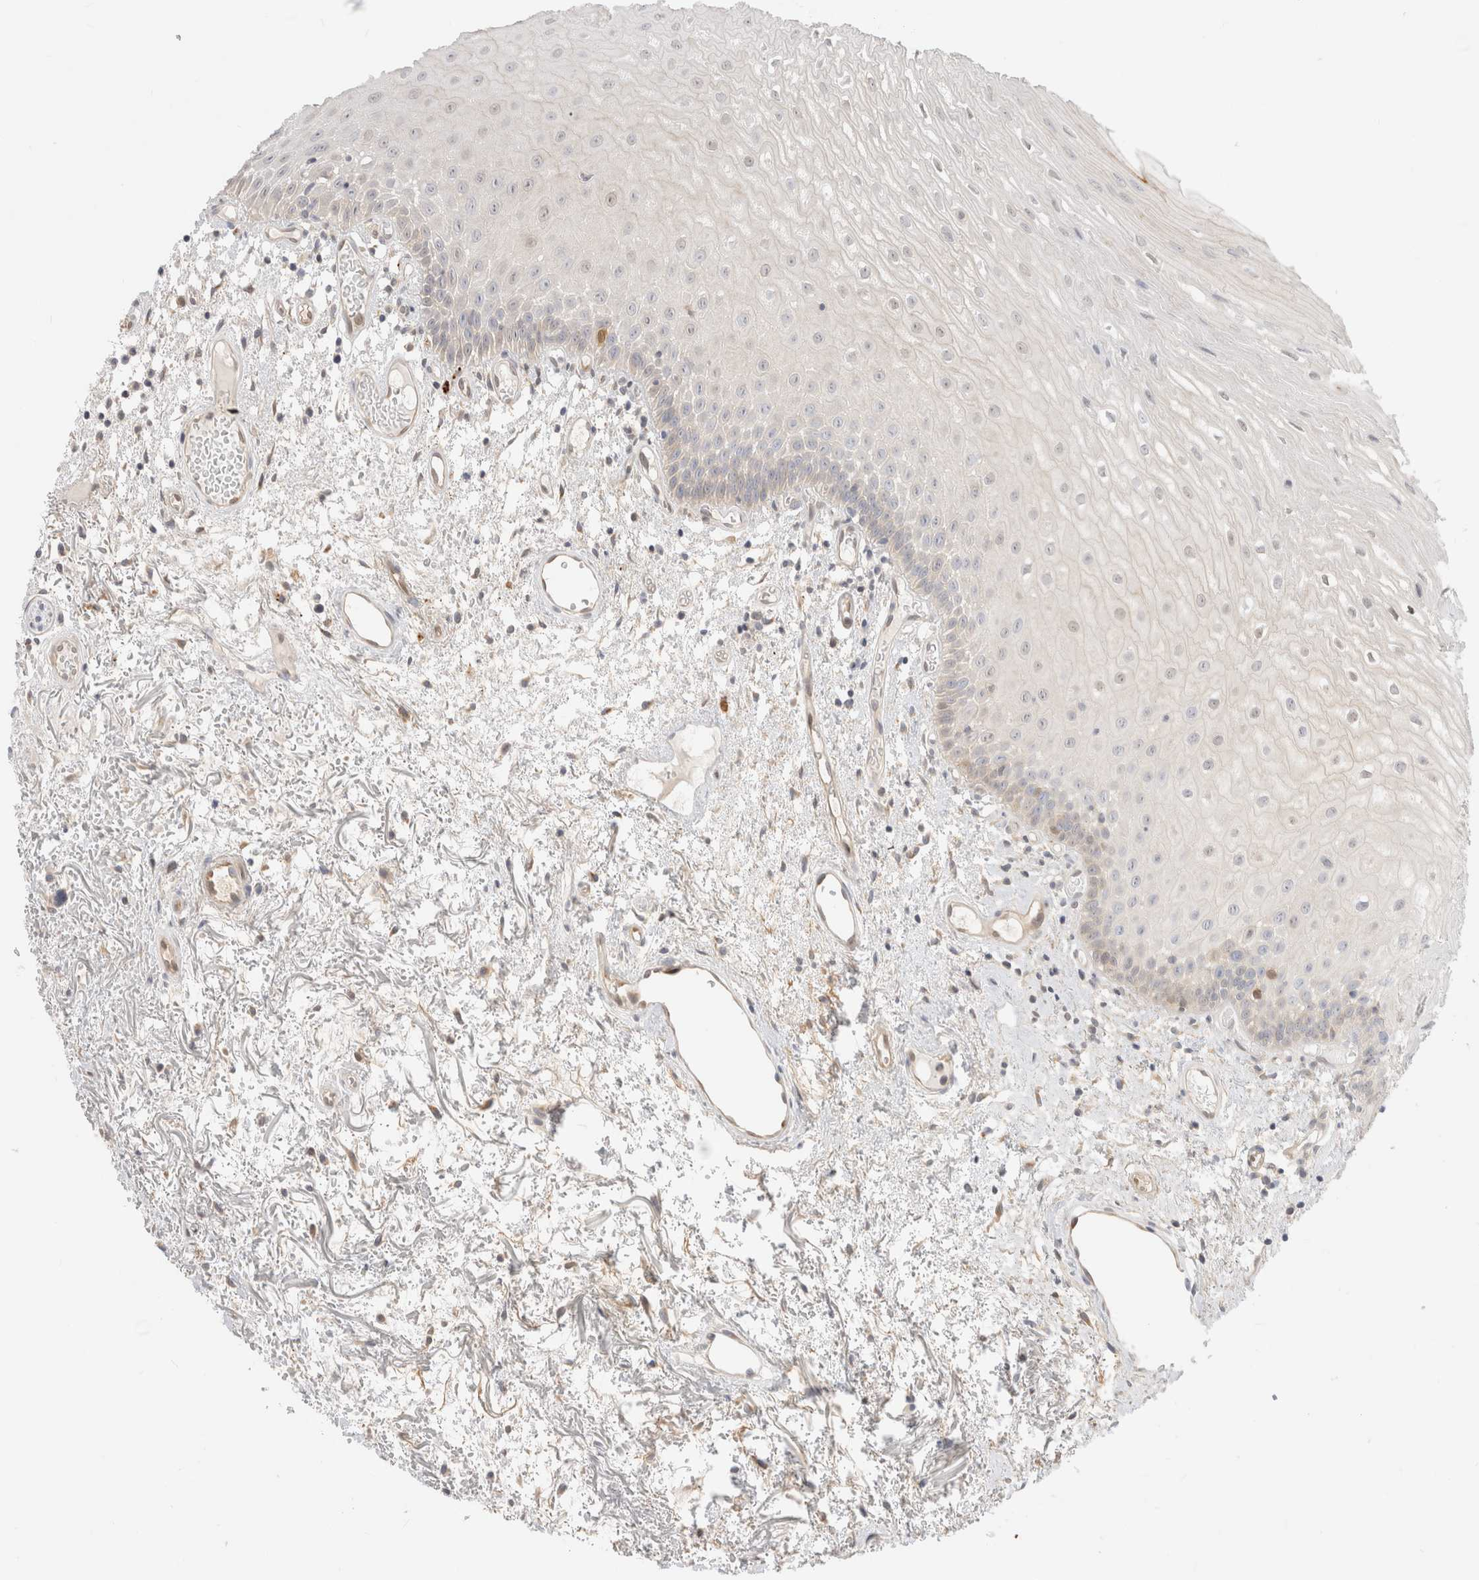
{"staining": {"intensity": "negative", "quantity": "none", "location": "none"}, "tissue": "oral mucosa", "cell_type": "Squamous epithelial cells", "image_type": "normal", "snomed": [{"axis": "morphology", "description": "Normal tissue, NOS"}, {"axis": "topography", "description": "Oral tissue"}], "caption": "Squamous epithelial cells show no significant protein staining in normal oral mucosa. Nuclei are stained in blue.", "gene": "EFCAB13", "patient": {"sex": "male", "age": 52}}